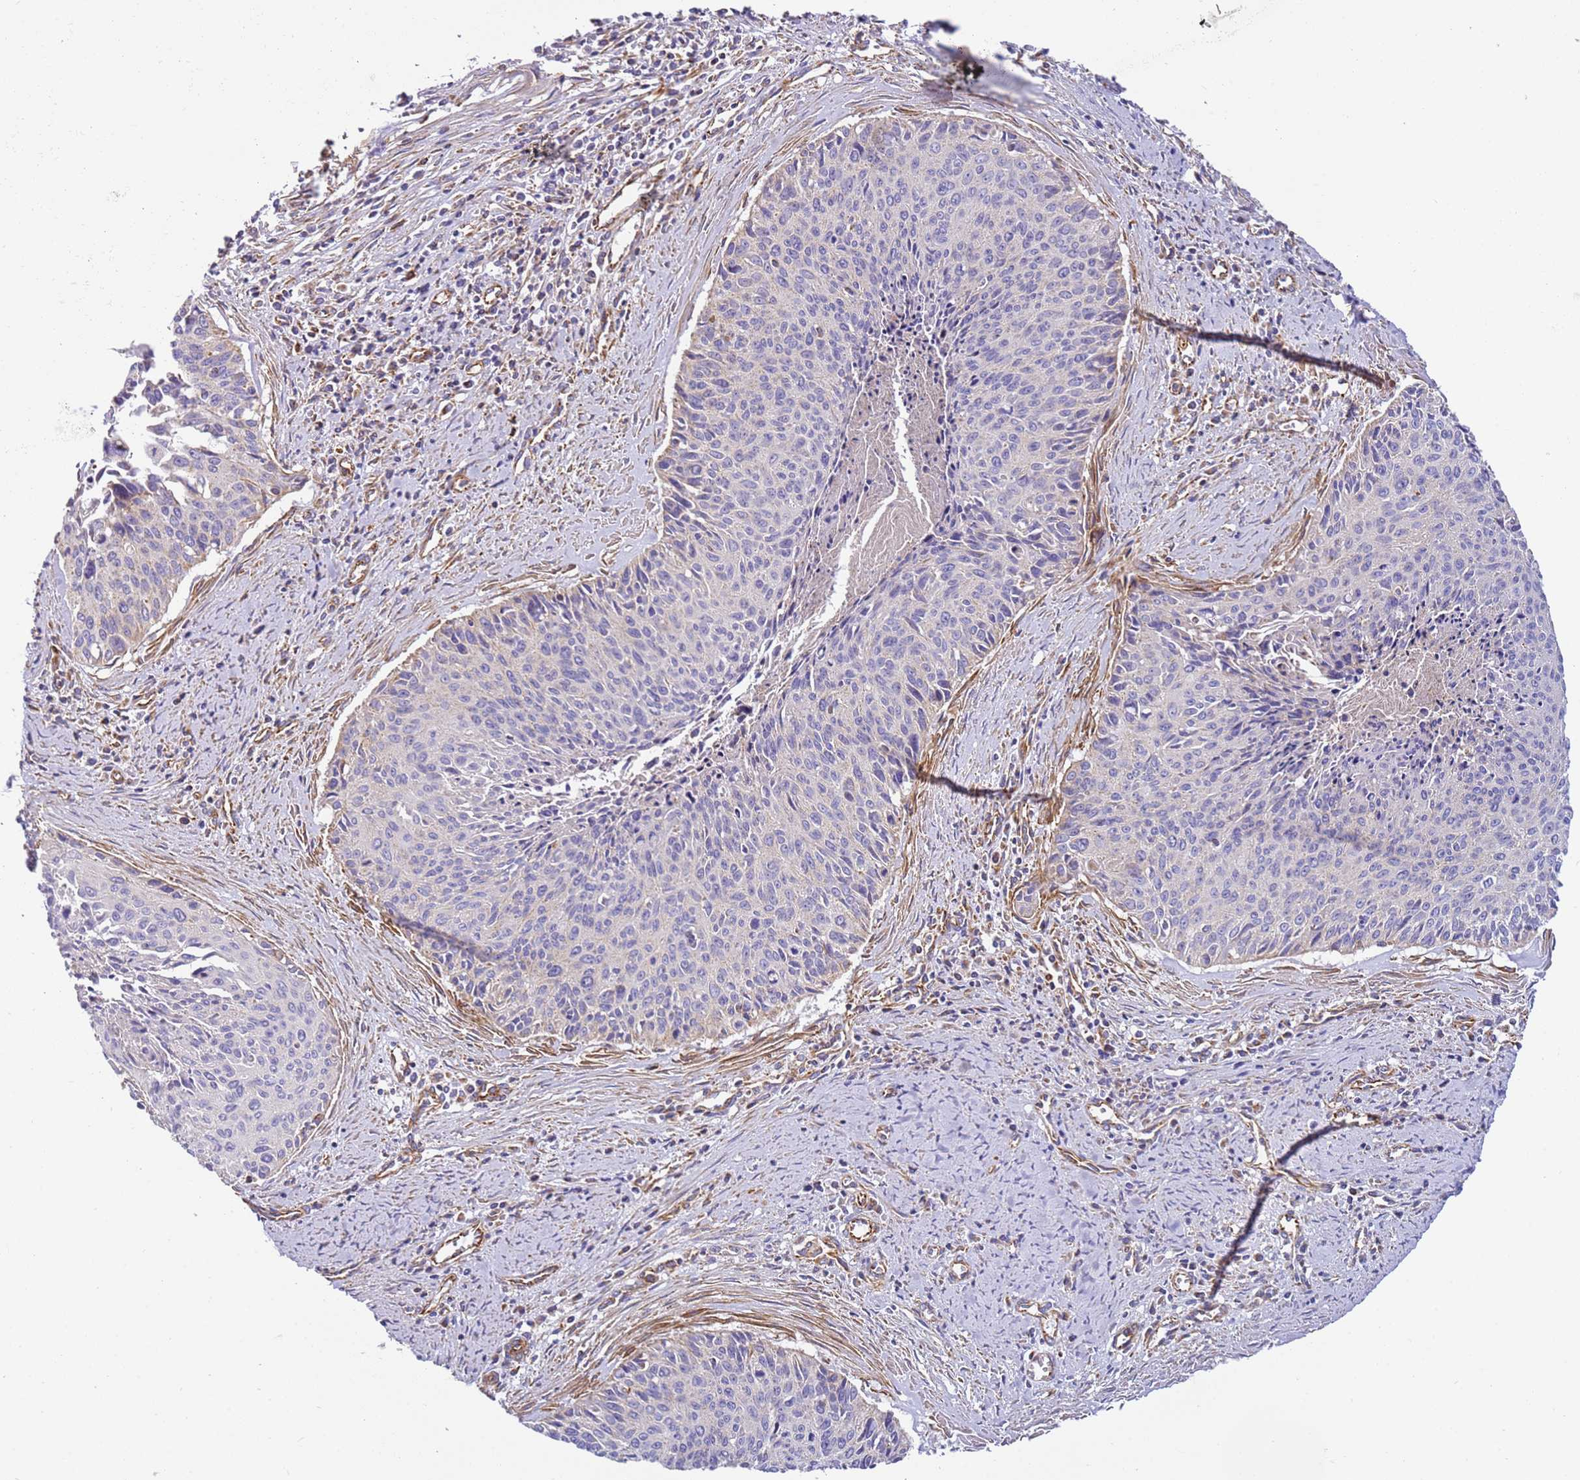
{"staining": {"intensity": "negative", "quantity": "none", "location": "none"}, "tissue": "cervical cancer", "cell_type": "Tumor cells", "image_type": "cancer", "snomed": [{"axis": "morphology", "description": "Squamous cell carcinoma, NOS"}, {"axis": "topography", "description": "Cervix"}], "caption": "Tumor cells are negative for protein expression in human cervical cancer (squamous cell carcinoma). (DAB immunohistochemistry visualized using brightfield microscopy, high magnification).", "gene": "MRPL20", "patient": {"sex": "female", "age": 55}}